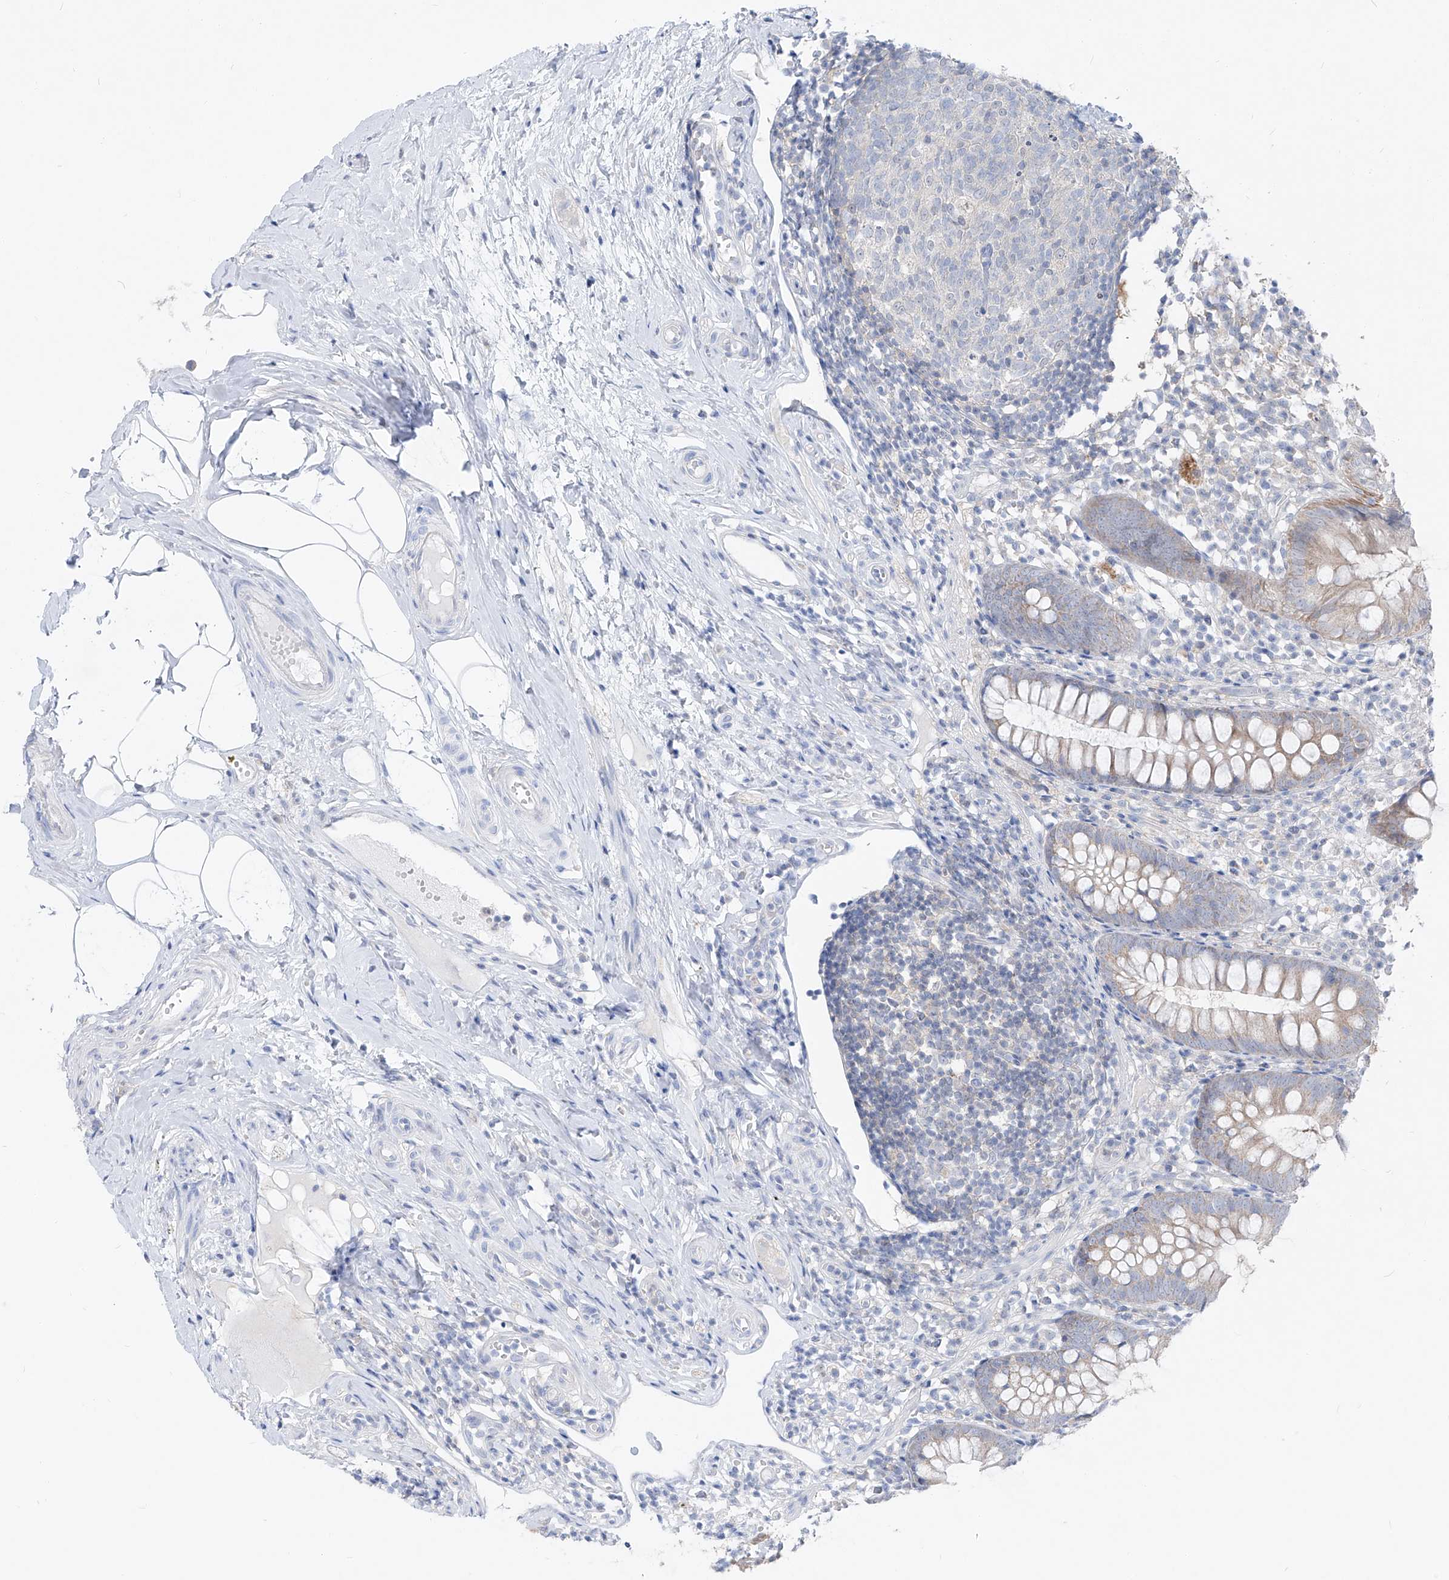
{"staining": {"intensity": "moderate", "quantity": "<25%", "location": "cytoplasmic/membranous"}, "tissue": "appendix", "cell_type": "Glandular cells", "image_type": "normal", "snomed": [{"axis": "morphology", "description": "Normal tissue, NOS"}, {"axis": "topography", "description": "Appendix"}], "caption": "Immunohistochemistry (IHC) (DAB (3,3'-diaminobenzidine)) staining of unremarkable human appendix demonstrates moderate cytoplasmic/membranous protein expression in approximately <25% of glandular cells. (Brightfield microscopy of DAB IHC at high magnification).", "gene": "UFL1", "patient": {"sex": "female", "age": 20}}